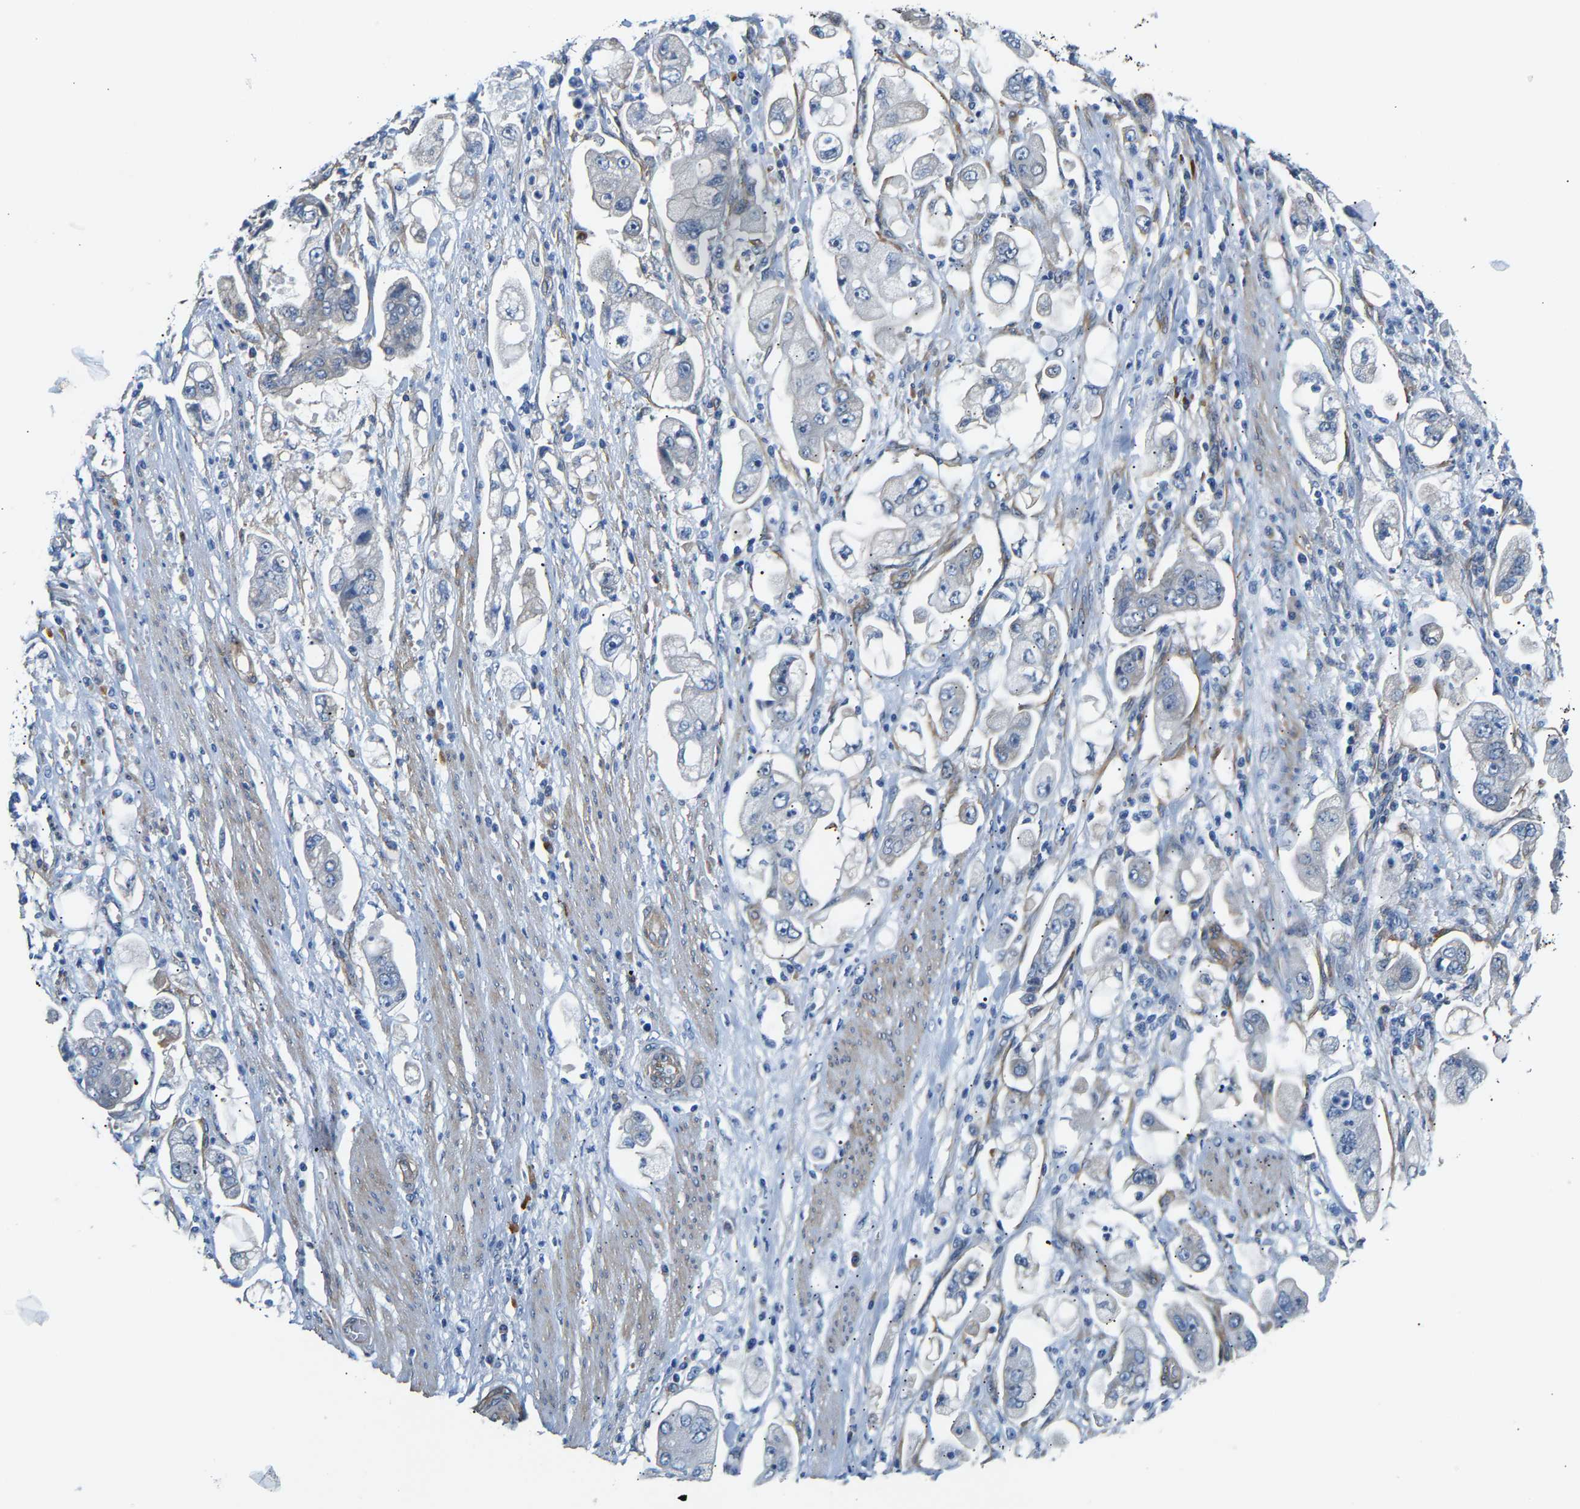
{"staining": {"intensity": "negative", "quantity": "none", "location": "none"}, "tissue": "stomach cancer", "cell_type": "Tumor cells", "image_type": "cancer", "snomed": [{"axis": "morphology", "description": "Adenocarcinoma, NOS"}, {"axis": "topography", "description": "Stomach"}], "caption": "Immunohistochemistry (IHC) image of neoplastic tissue: human stomach cancer (adenocarcinoma) stained with DAB (3,3'-diaminobenzidine) shows no significant protein positivity in tumor cells.", "gene": "PAWR", "patient": {"sex": "male", "age": 62}}